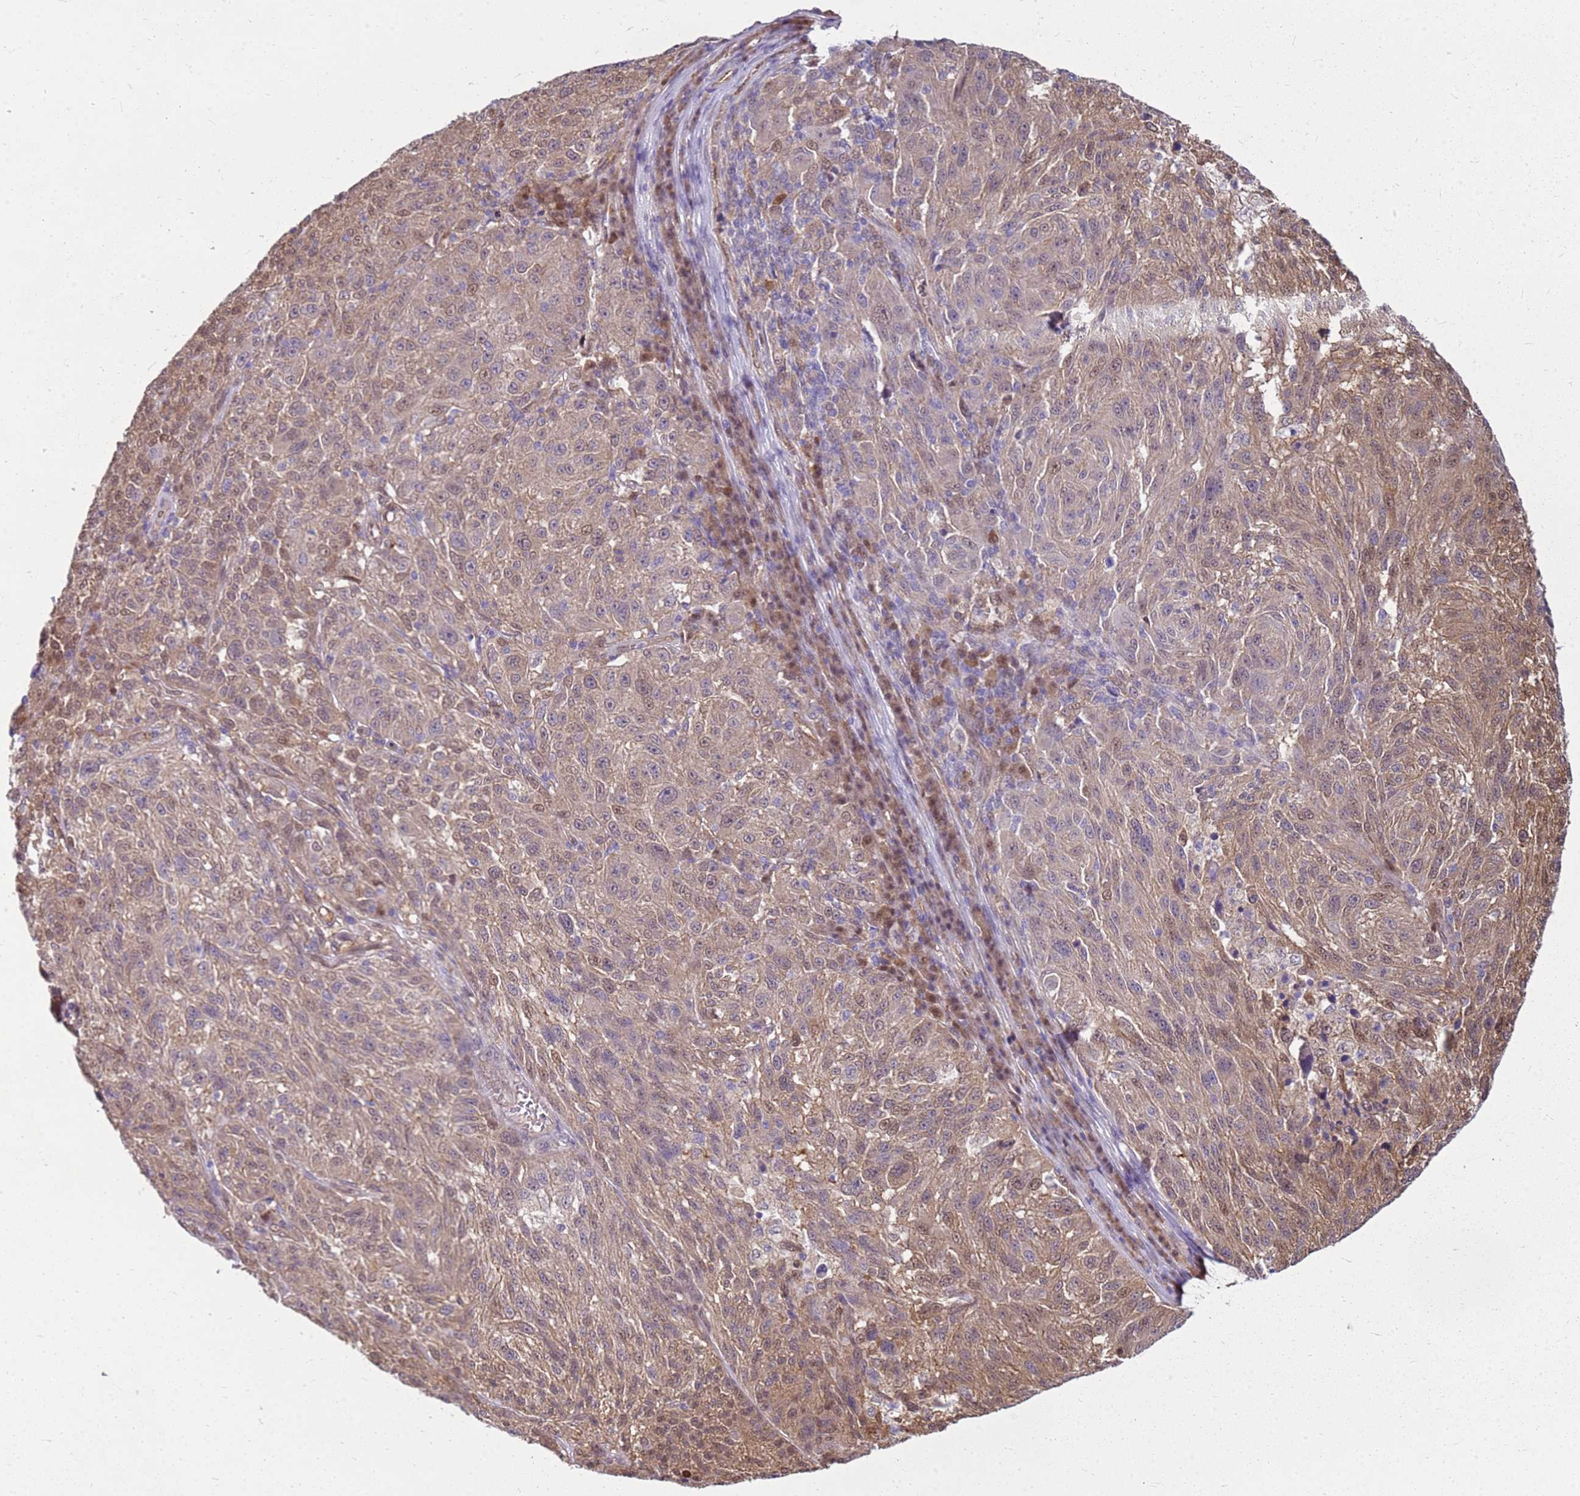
{"staining": {"intensity": "weak", "quantity": ">75%", "location": "cytoplasmic/membranous,nuclear"}, "tissue": "melanoma", "cell_type": "Tumor cells", "image_type": "cancer", "snomed": [{"axis": "morphology", "description": "Malignant melanoma, NOS"}, {"axis": "topography", "description": "Skin"}], "caption": "Malignant melanoma stained with DAB immunohistochemistry shows low levels of weak cytoplasmic/membranous and nuclear expression in about >75% of tumor cells.", "gene": "YWHAE", "patient": {"sex": "male", "age": 53}}